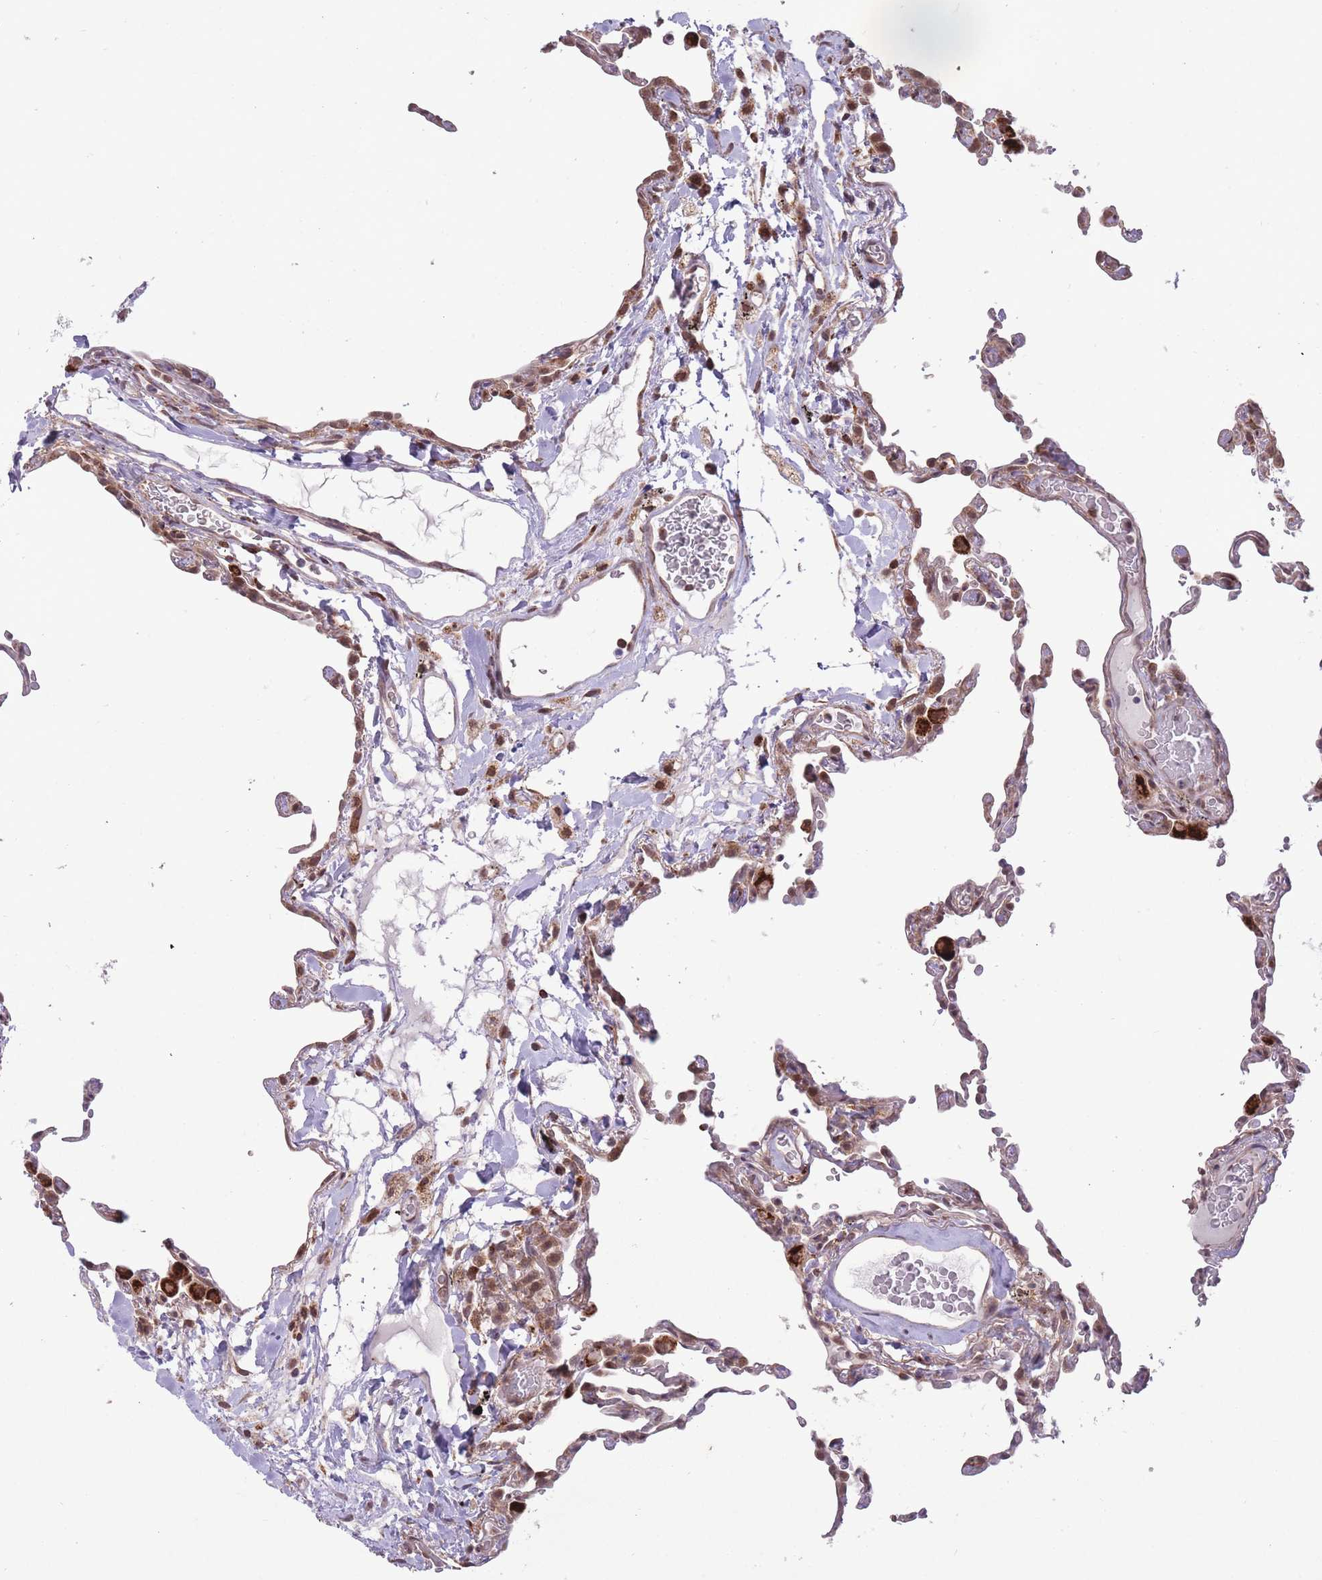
{"staining": {"intensity": "moderate", "quantity": "25%-75%", "location": "cytoplasmic/membranous,nuclear"}, "tissue": "lung", "cell_type": "Alveolar cells", "image_type": "normal", "snomed": [{"axis": "morphology", "description": "Normal tissue, NOS"}, {"axis": "topography", "description": "Lung"}], "caption": "Immunohistochemical staining of unremarkable human lung exhibits 25%-75% levels of moderate cytoplasmic/membranous,nuclear protein staining in approximately 25%-75% of alveolar cells. The staining is performed using DAB brown chromogen to label protein expression. The nuclei are counter-stained blue using hematoxylin.", "gene": "DPYSL4", "patient": {"sex": "female", "age": 57}}